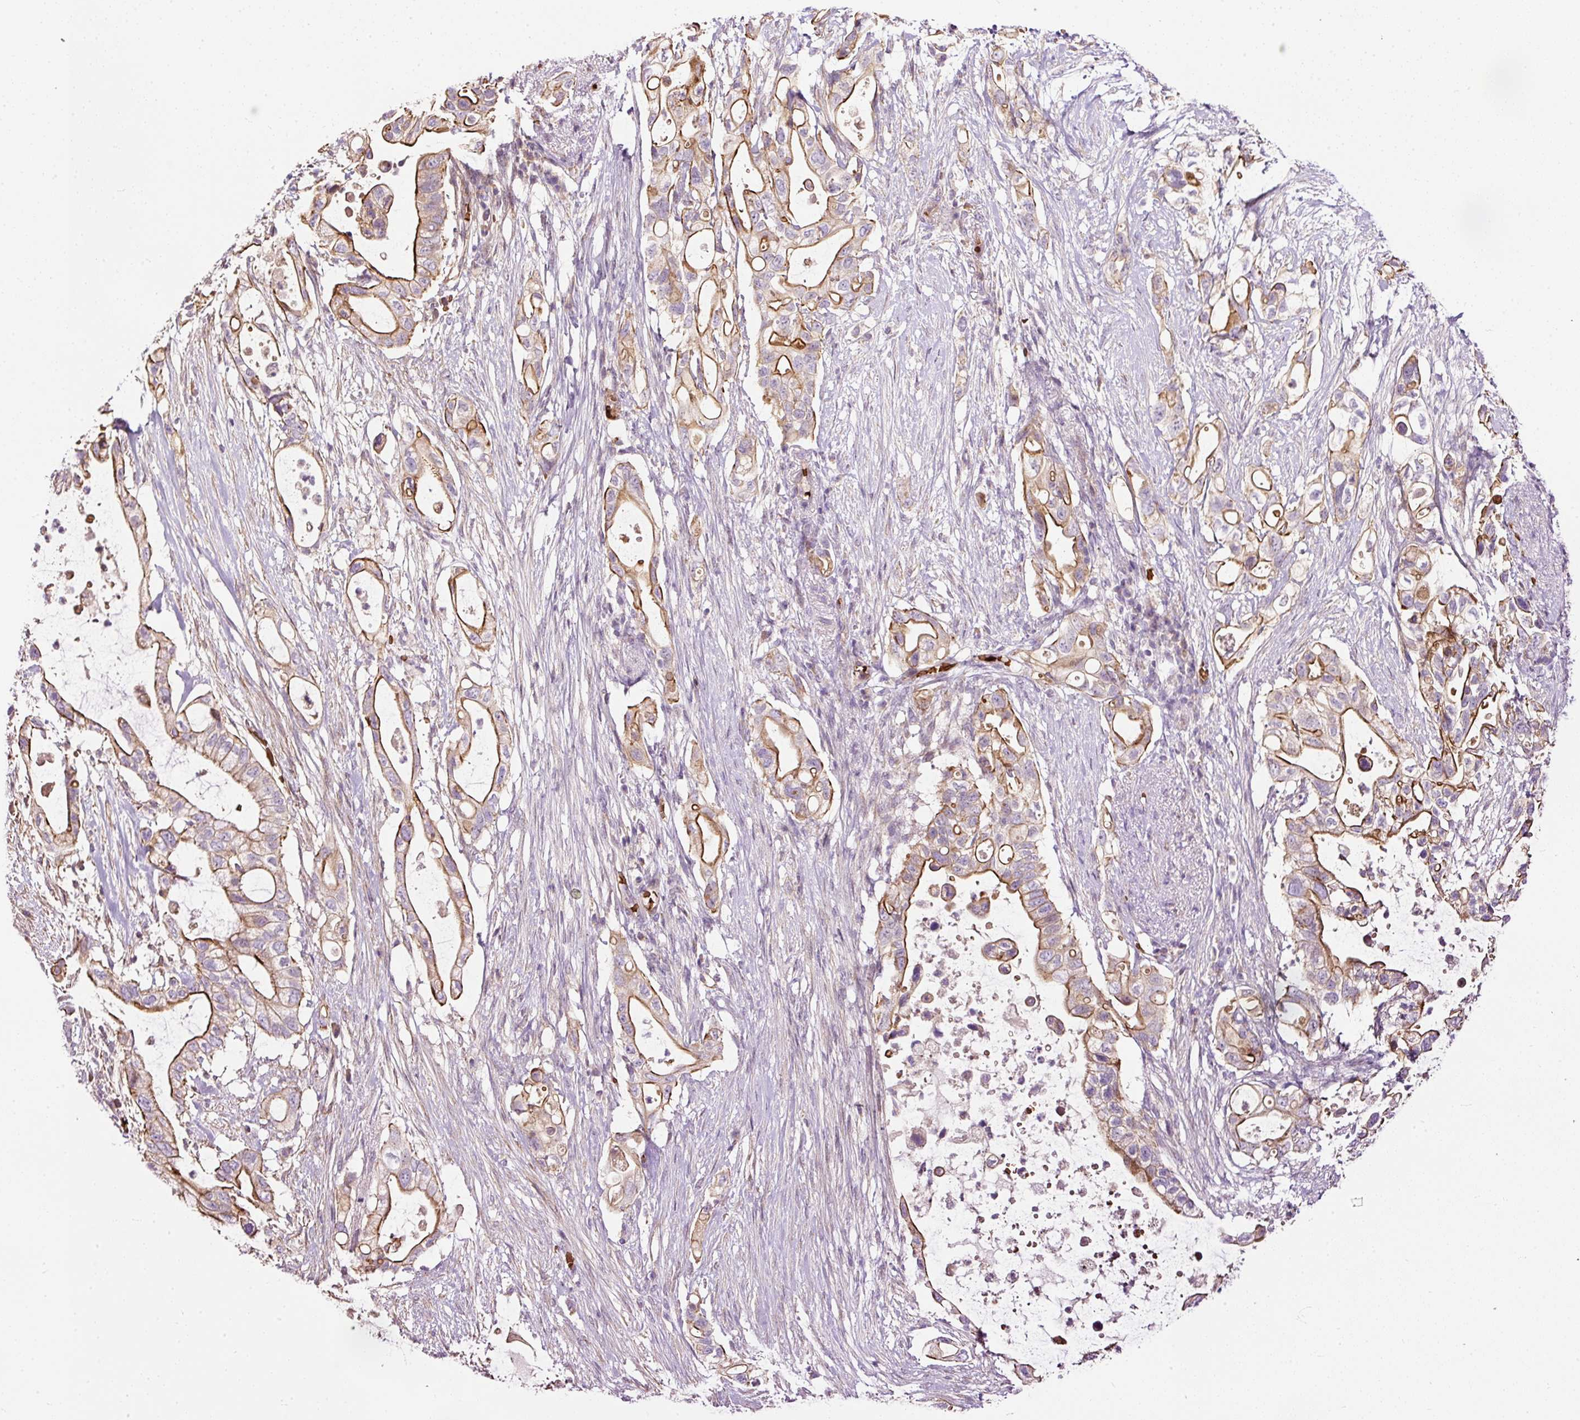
{"staining": {"intensity": "moderate", "quantity": ">75%", "location": "cytoplasmic/membranous"}, "tissue": "pancreatic cancer", "cell_type": "Tumor cells", "image_type": "cancer", "snomed": [{"axis": "morphology", "description": "Adenocarcinoma, NOS"}, {"axis": "topography", "description": "Pancreas"}], "caption": "This histopathology image demonstrates IHC staining of pancreatic adenocarcinoma, with medium moderate cytoplasmic/membranous positivity in about >75% of tumor cells.", "gene": "USHBP1", "patient": {"sex": "female", "age": 72}}